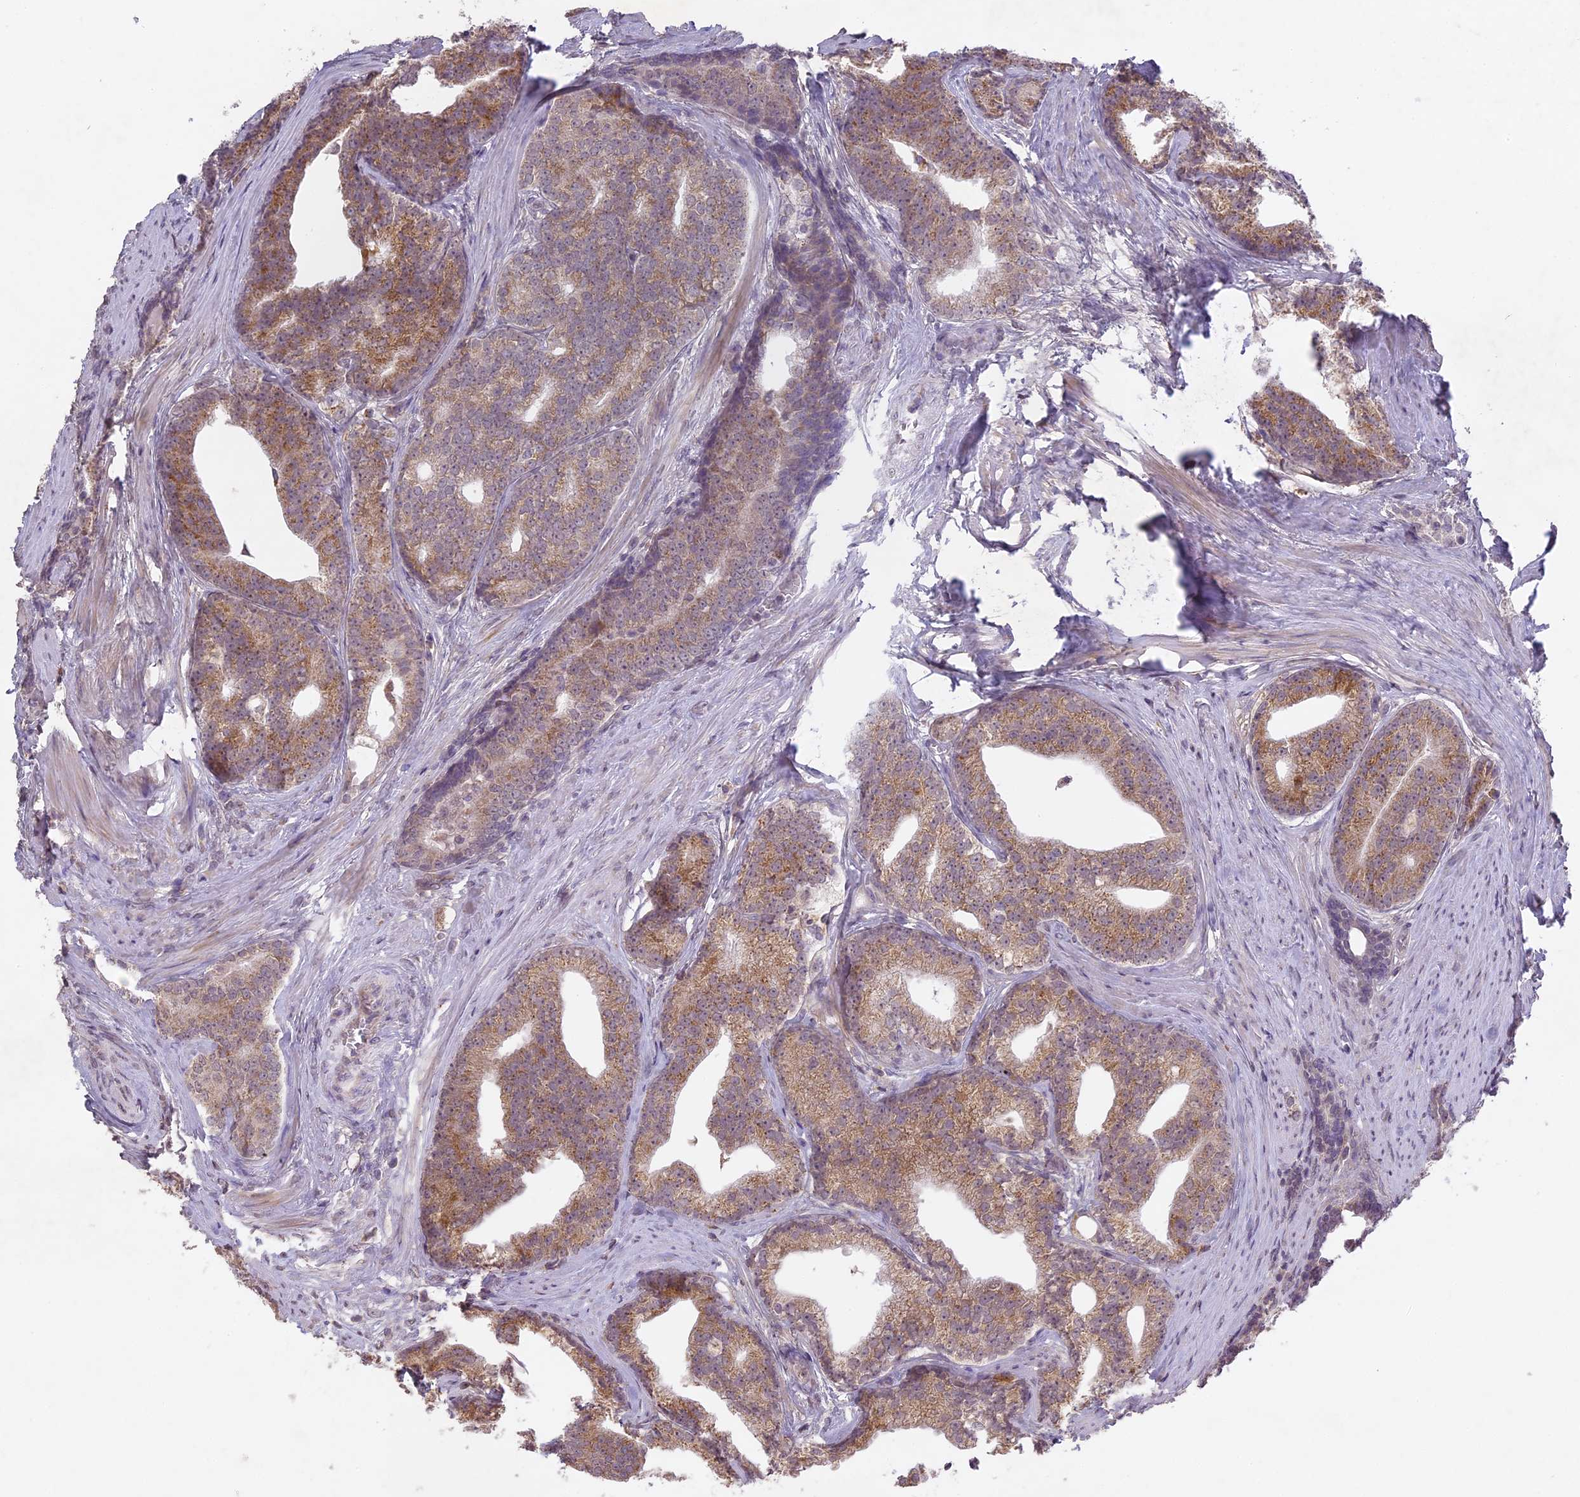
{"staining": {"intensity": "moderate", "quantity": "25%-75%", "location": "cytoplasmic/membranous"}, "tissue": "prostate cancer", "cell_type": "Tumor cells", "image_type": "cancer", "snomed": [{"axis": "morphology", "description": "Adenocarcinoma, Low grade"}, {"axis": "topography", "description": "Prostate"}], "caption": "A histopathology image of low-grade adenocarcinoma (prostate) stained for a protein displays moderate cytoplasmic/membranous brown staining in tumor cells.", "gene": "ERG28", "patient": {"sex": "male", "age": 71}}